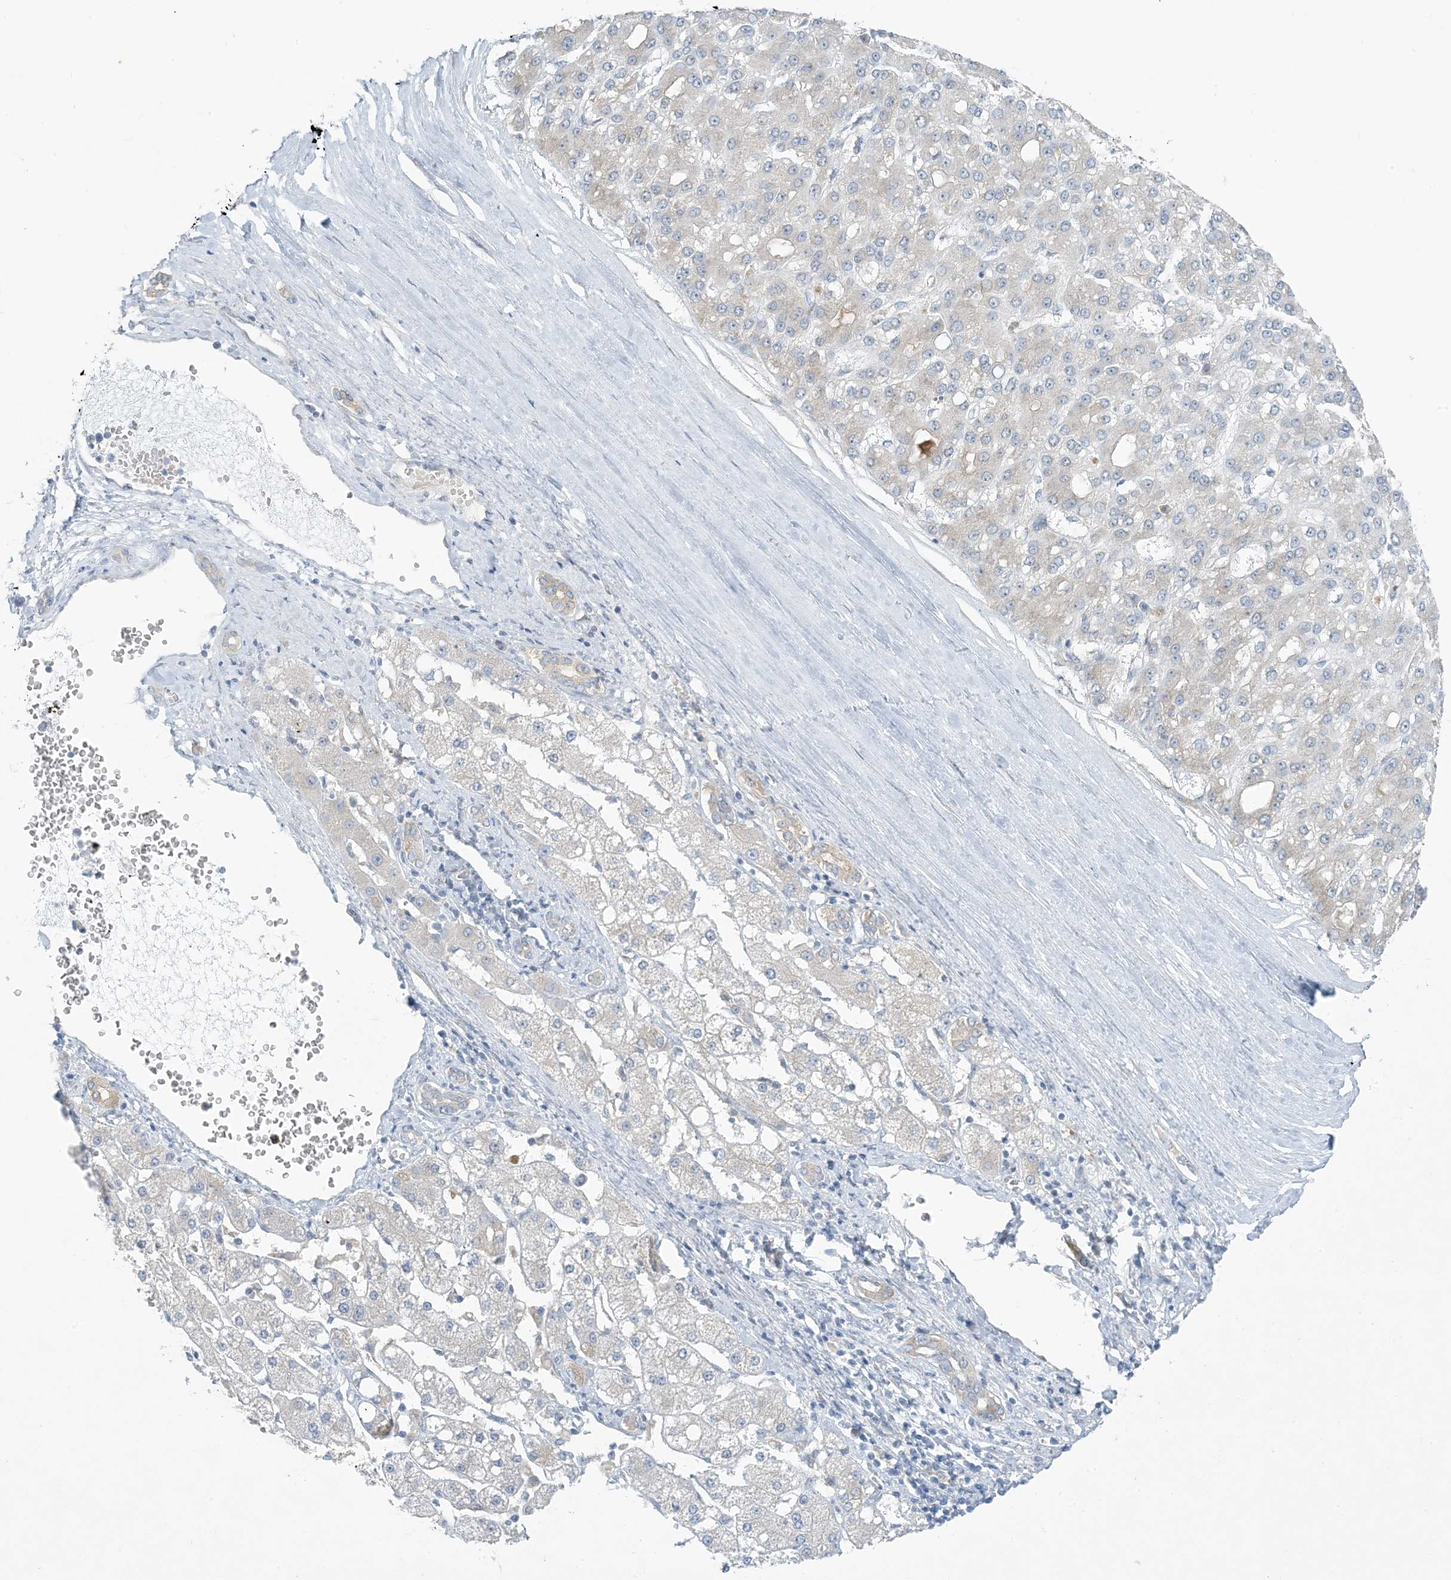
{"staining": {"intensity": "negative", "quantity": "none", "location": "none"}, "tissue": "liver cancer", "cell_type": "Tumor cells", "image_type": "cancer", "snomed": [{"axis": "morphology", "description": "Carcinoma, Hepatocellular, NOS"}, {"axis": "topography", "description": "Liver"}], "caption": "This micrograph is of liver cancer stained with immunohistochemistry (IHC) to label a protein in brown with the nuclei are counter-stained blue. There is no expression in tumor cells.", "gene": "SCN3A", "patient": {"sex": "male", "age": 67}}